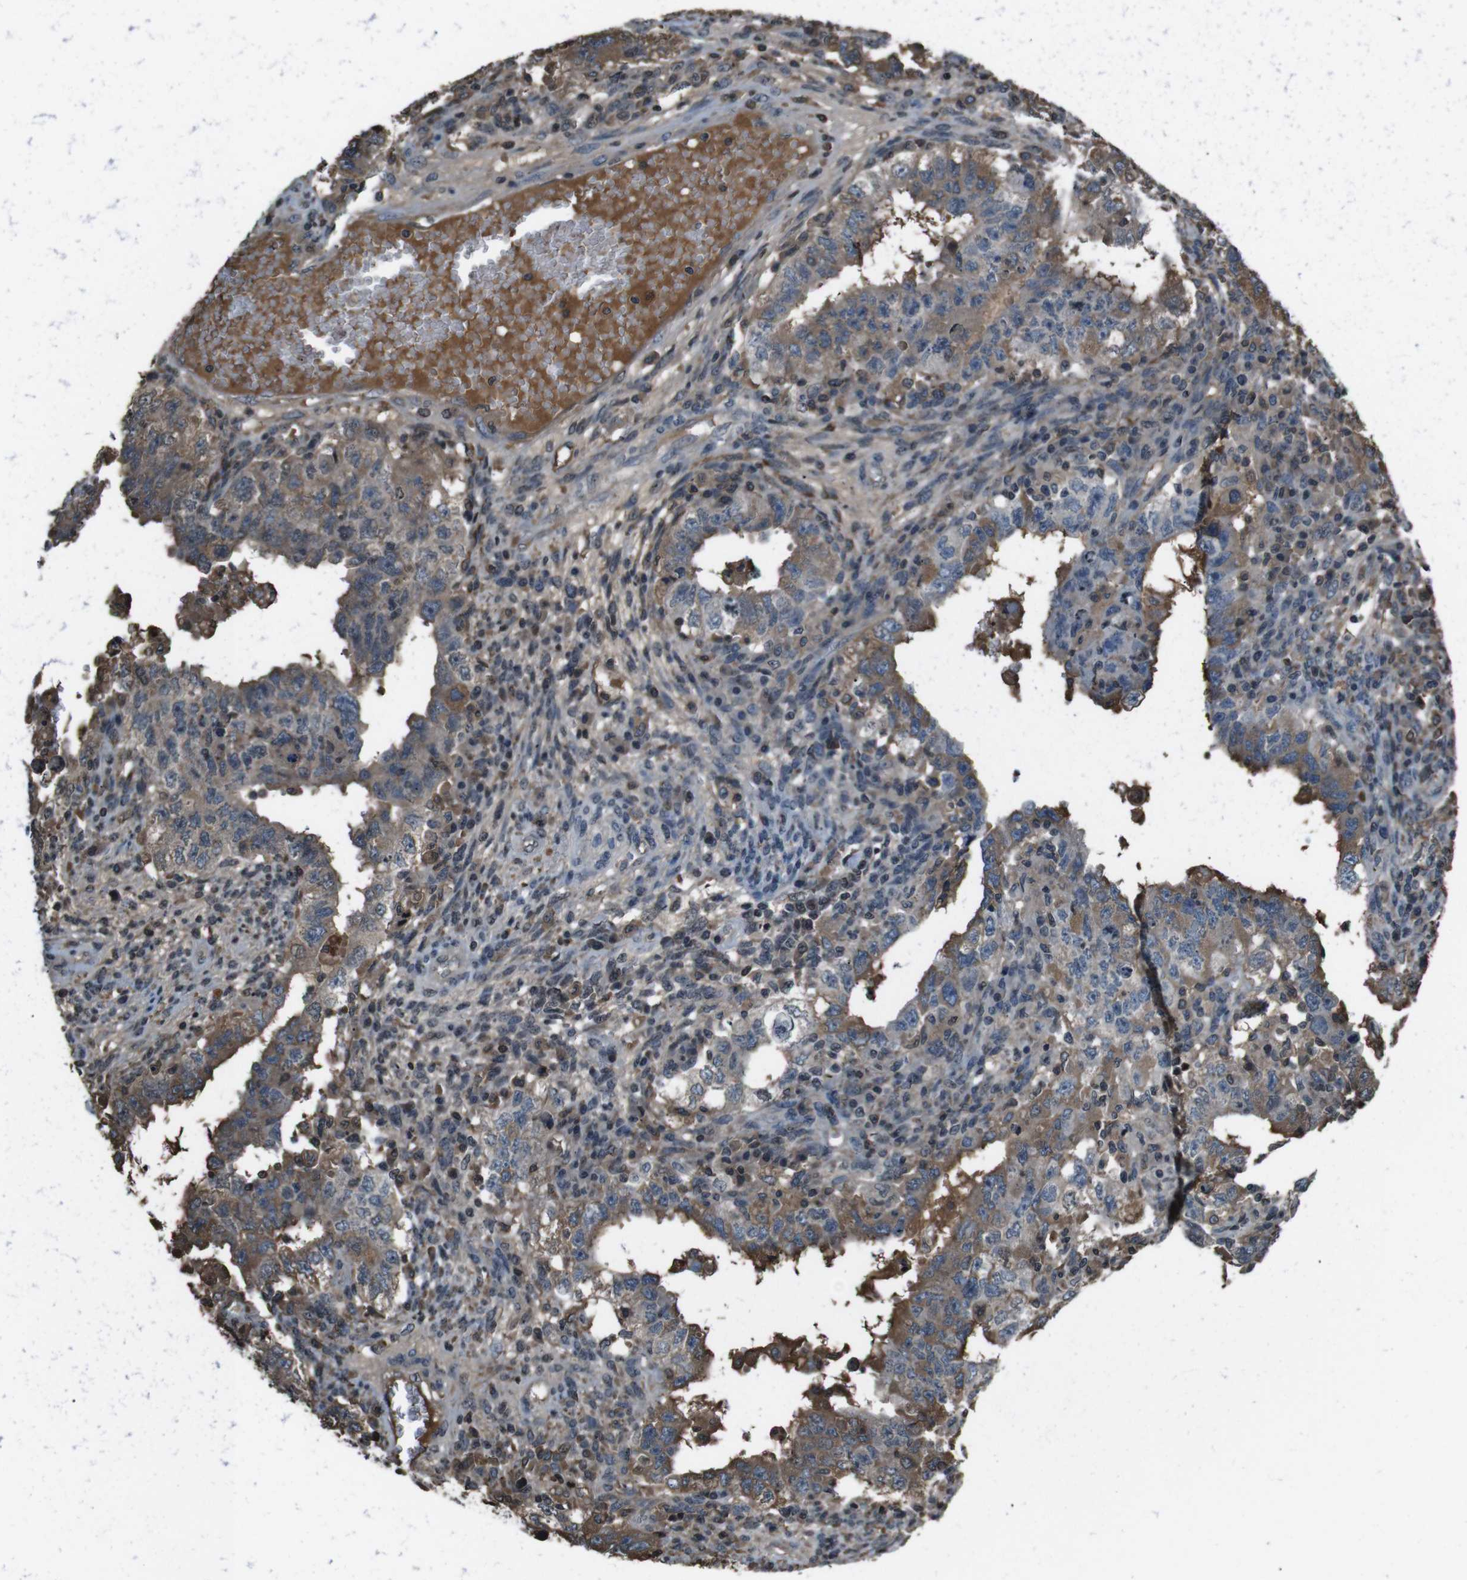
{"staining": {"intensity": "moderate", "quantity": ">75%", "location": "cytoplasmic/membranous"}, "tissue": "testis cancer", "cell_type": "Tumor cells", "image_type": "cancer", "snomed": [{"axis": "morphology", "description": "Carcinoma, Embryonal, NOS"}, {"axis": "topography", "description": "Testis"}], "caption": "Tumor cells show medium levels of moderate cytoplasmic/membranous expression in approximately >75% of cells in testis cancer (embryonal carcinoma).", "gene": "UGT1A6", "patient": {"sex": "male", "age": 26}}